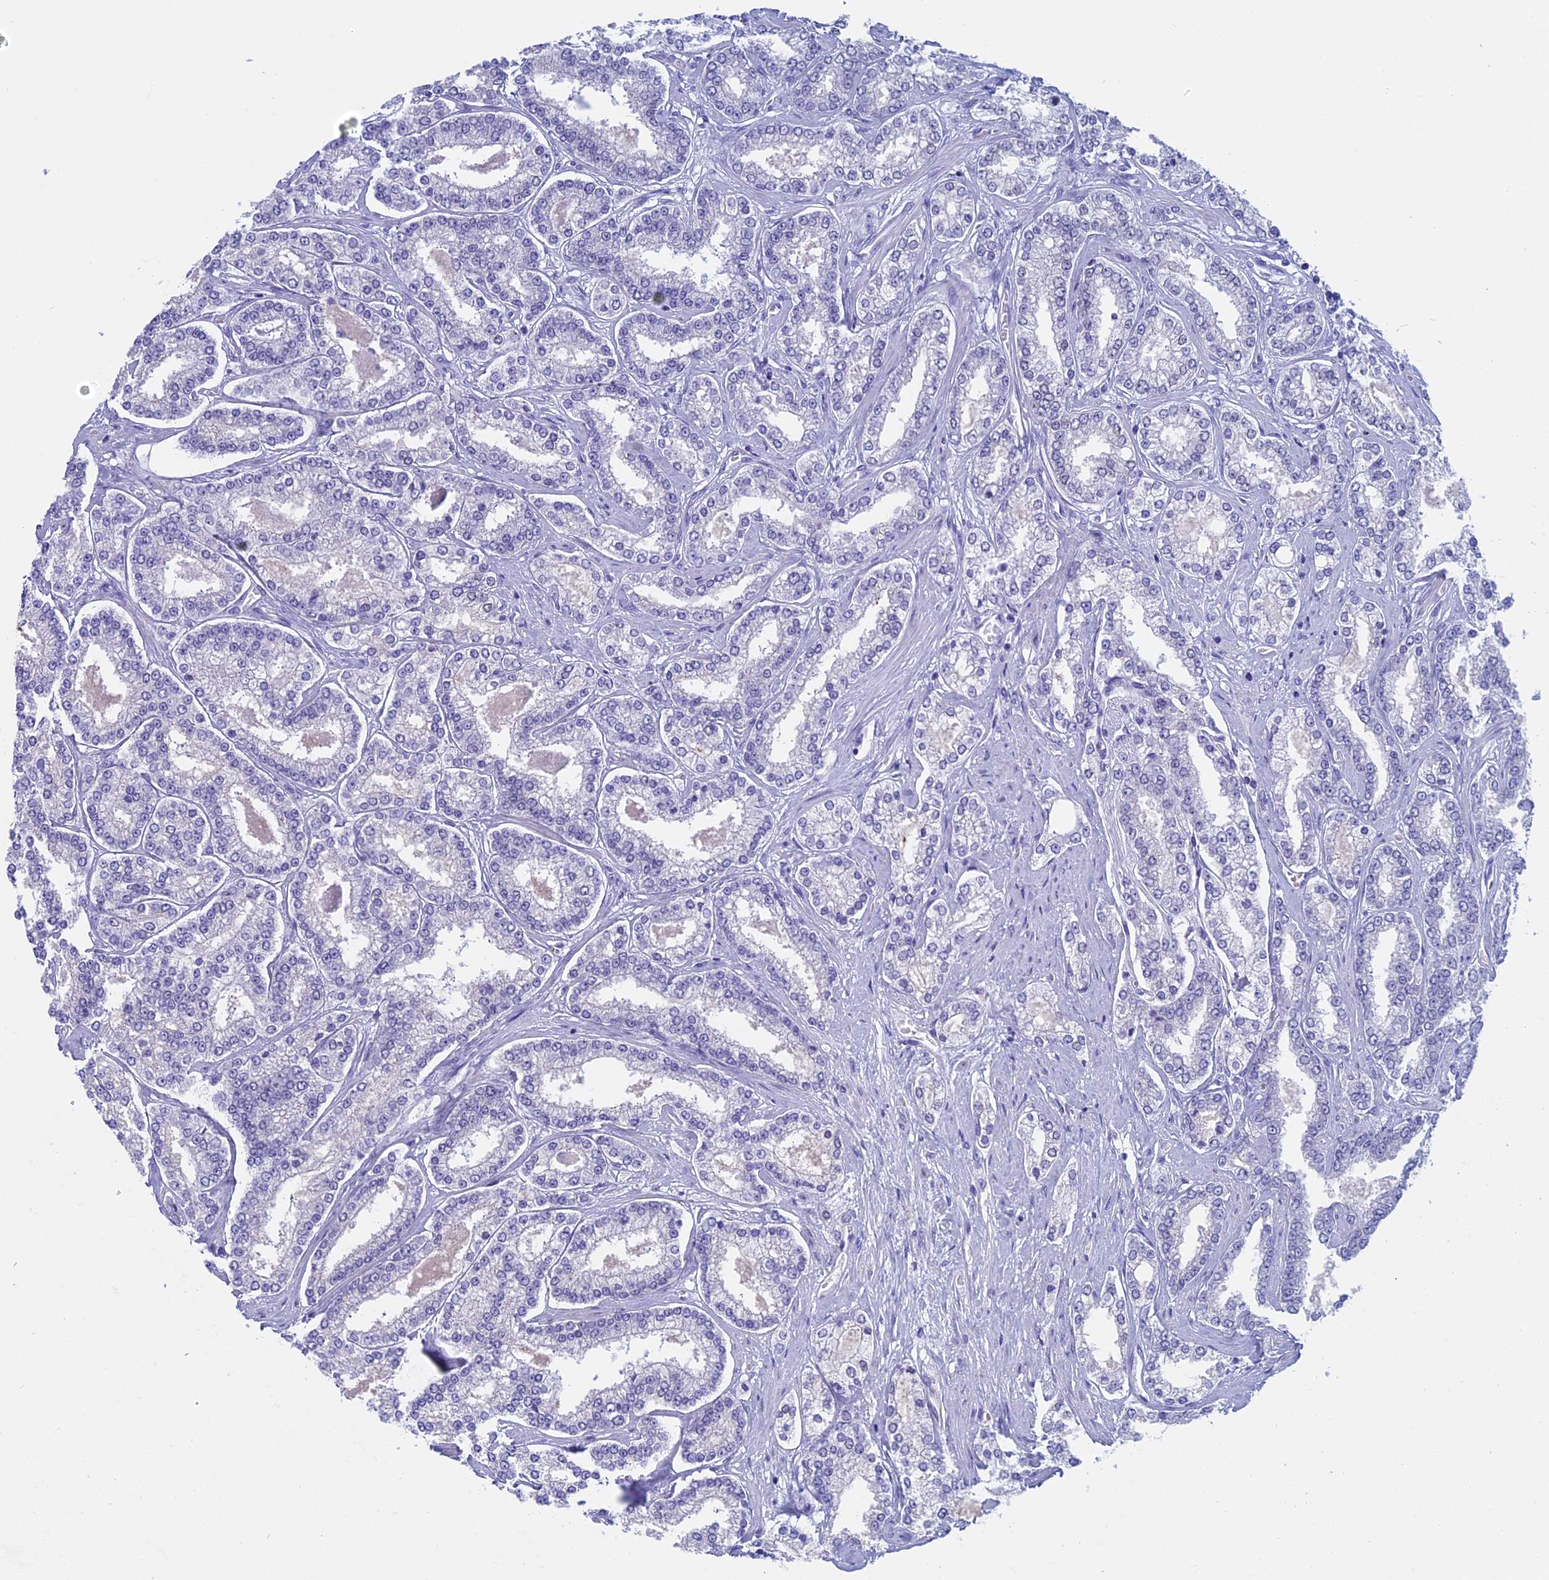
{"staining": {"intensity": "negative", "quantity": "none", "location": "none"}, "tissue": "prostate cancer", "cell_type": "Tumor cells", "image_type": "cancer", "snomed": [{"axis": "morphology", "description": "Normal tissue, NOS"}, {"axis": "morphology", "description": "Adenocarcinoma, High grade"}, {"axis": "topography", "description": "Prostate"}], "caption": "Protein analysis of high-grade adenocarcinoma (prostate) exhibits no significant expression in tumor cells.", "gene": "FAM169A", "patient": {"sex": "male", "age": 83}}